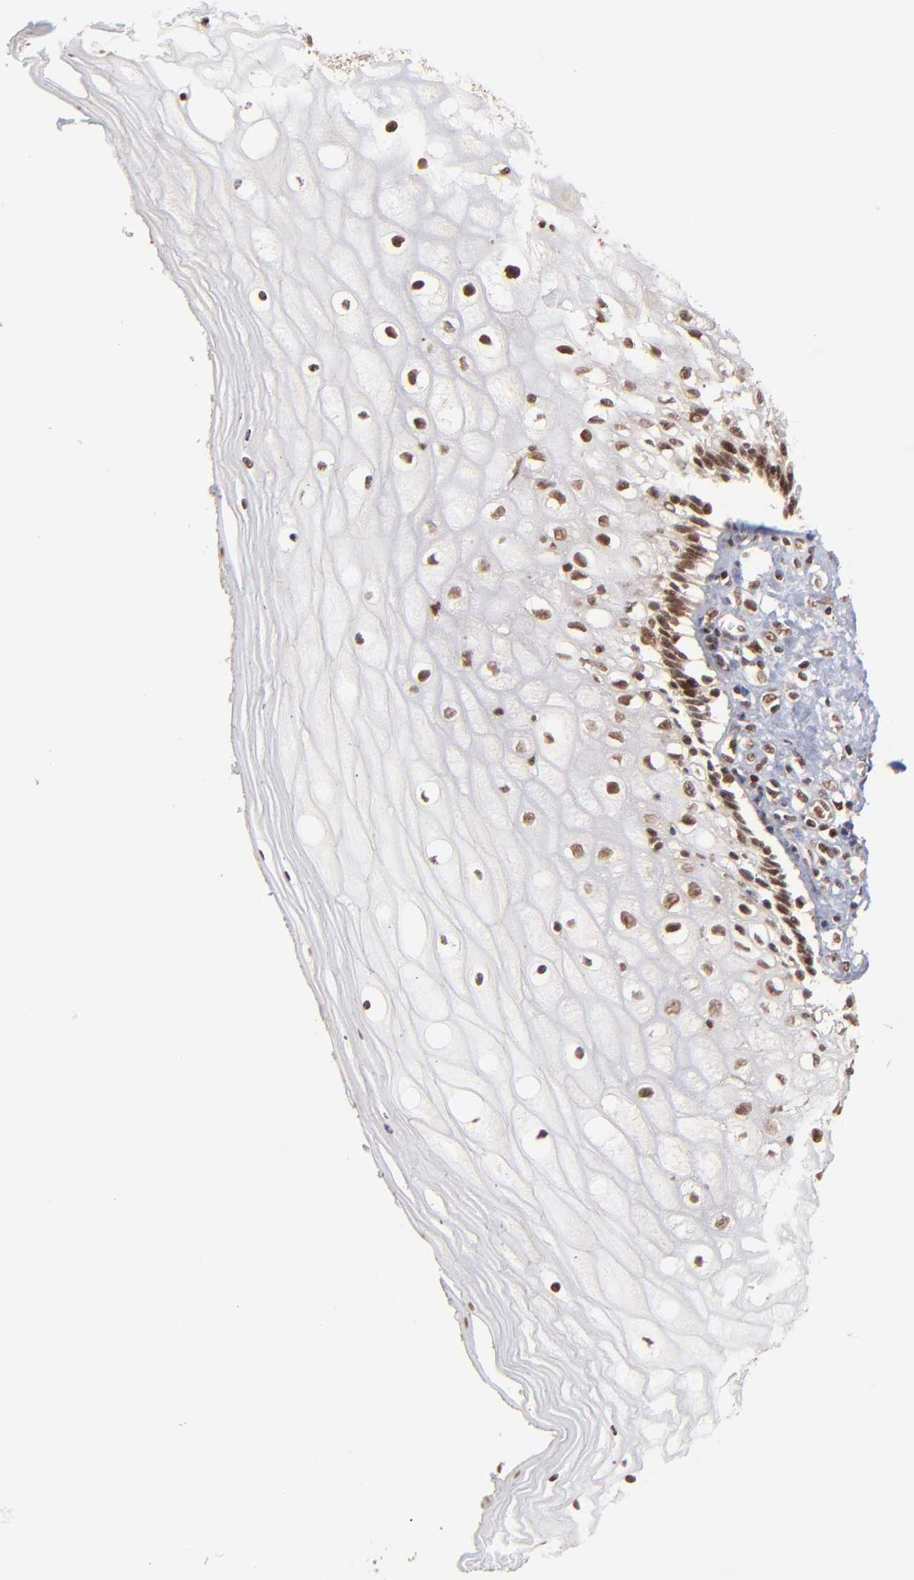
{"staining": {"intensity": "strong", "quantity": ">75%", "location": "nuclear"}, "tissue": "vagina", "cell_type": "Squamous epithelial cells", "image_type": "normal", "snomed": [{"axis": "morphology", "description": "Normal tissue, NOS"}, {"axis": "topography", "description": "Vagina"}], "caption": "Immunohistochemical staining of unremarkable human vagina reveals >75% levels of strong nuclear protein positivity in about >75% of squamous epithelial cells. Nuclei are stained in blue.", "gene": "MED15", "patient": {"sex": "female", "age": 46}}